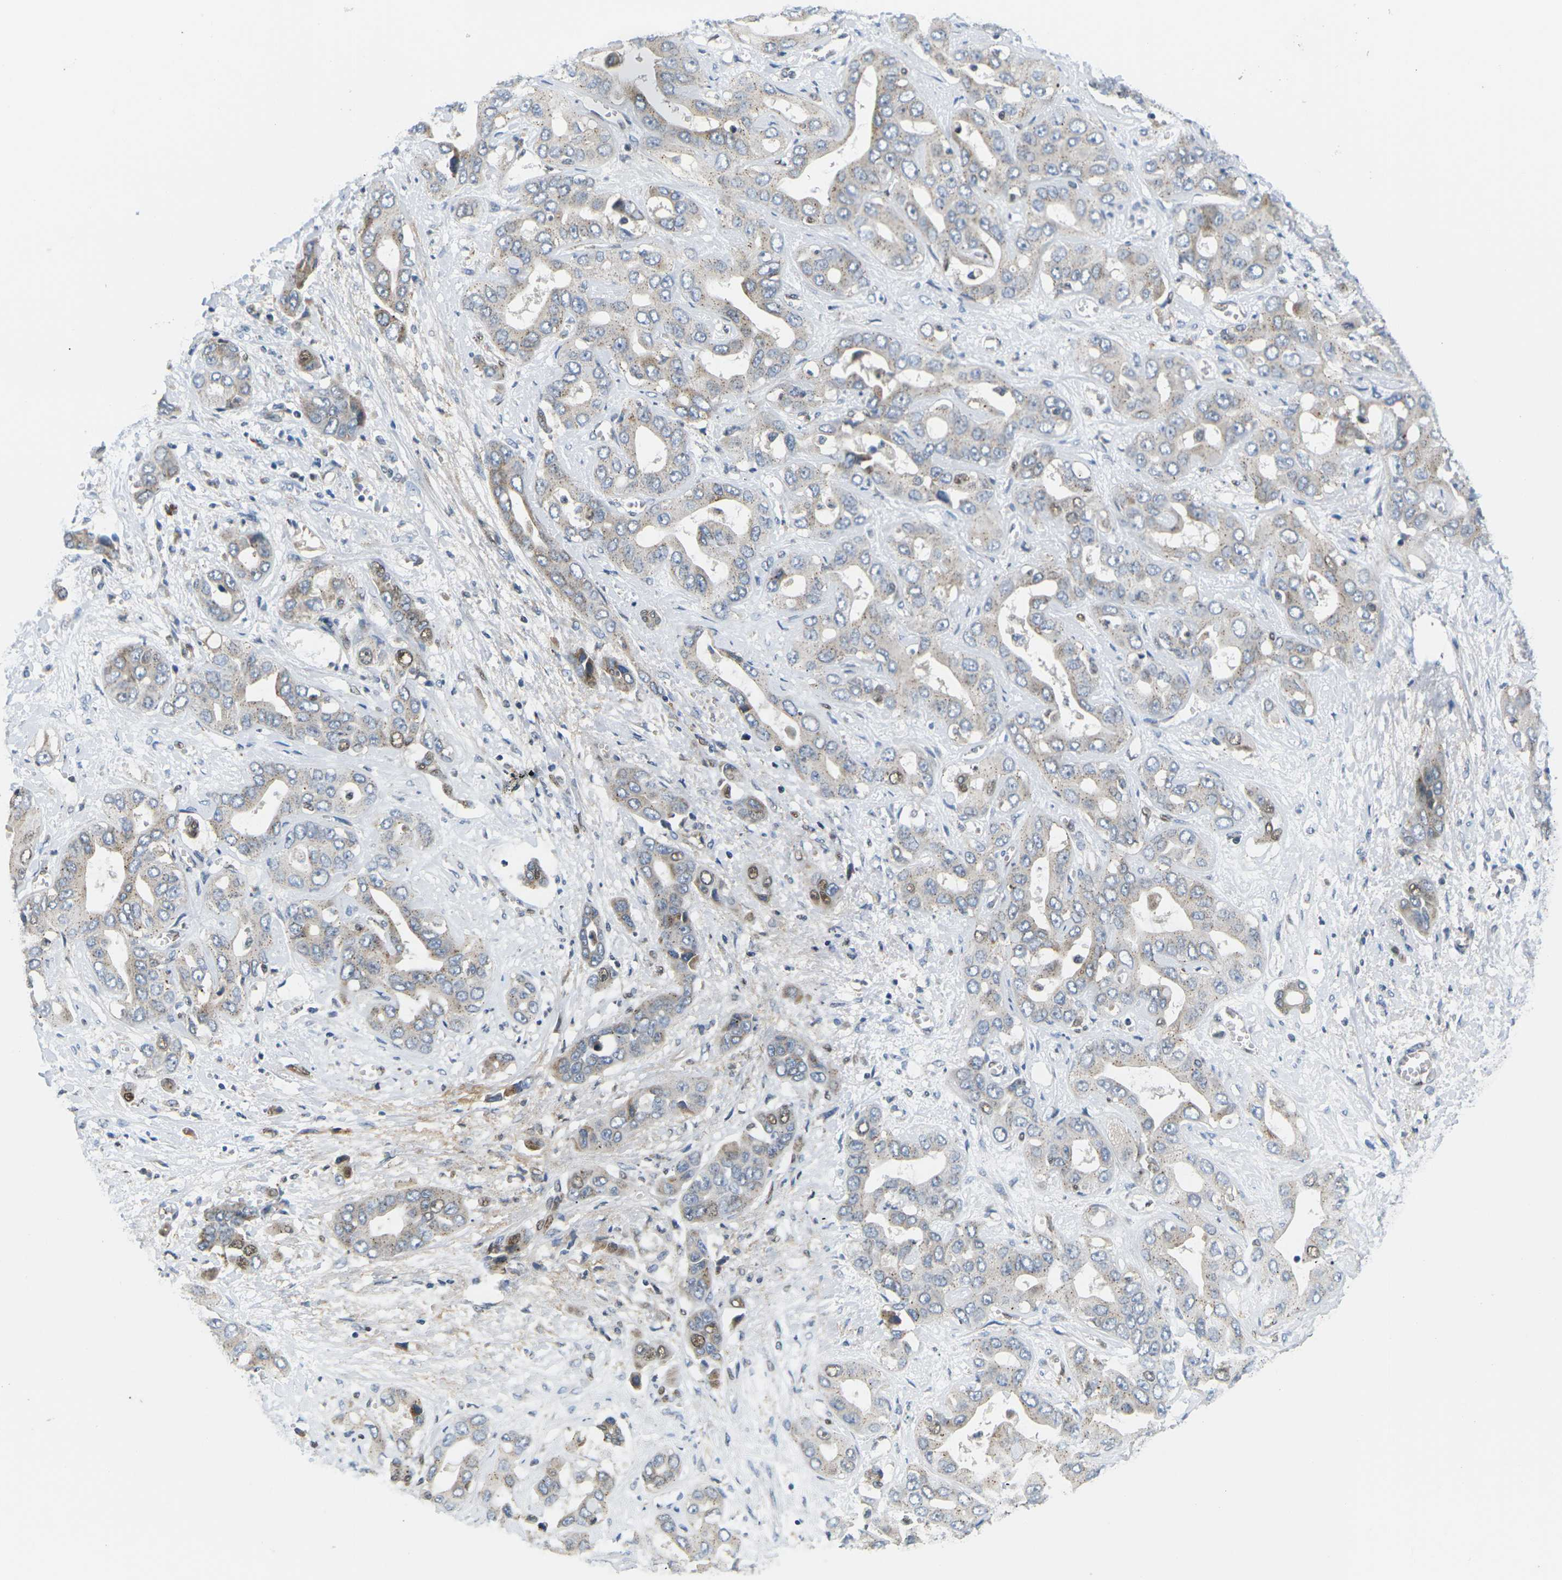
{"staining": {"intensity": "weak", "quantity": ">75%", "location": "cytoplasmic/membranous"}, "tissue": "liver cancer", "cell_type": "Tumor cells", "image_type": "cancer", "snomed": [{"axis": "morphology", "description": "Cholangiocarcinoma"}, {"axis": "topography", "description": "Liver"}], "caption": "Immunohistochemistry (IHC) photomicrograph of neoplastic tissue: liver cholangiocarcinoma stained using immunohistochemistry (IHC) demonstrates low levels of weak protein expression localized specifically in the cytoplasmic/membranous of tumor cells, appearing as a cytoplasmic/membranous brown color.", "gene": "ERBB4", "patient": {"sex": "female", "age": 52}}